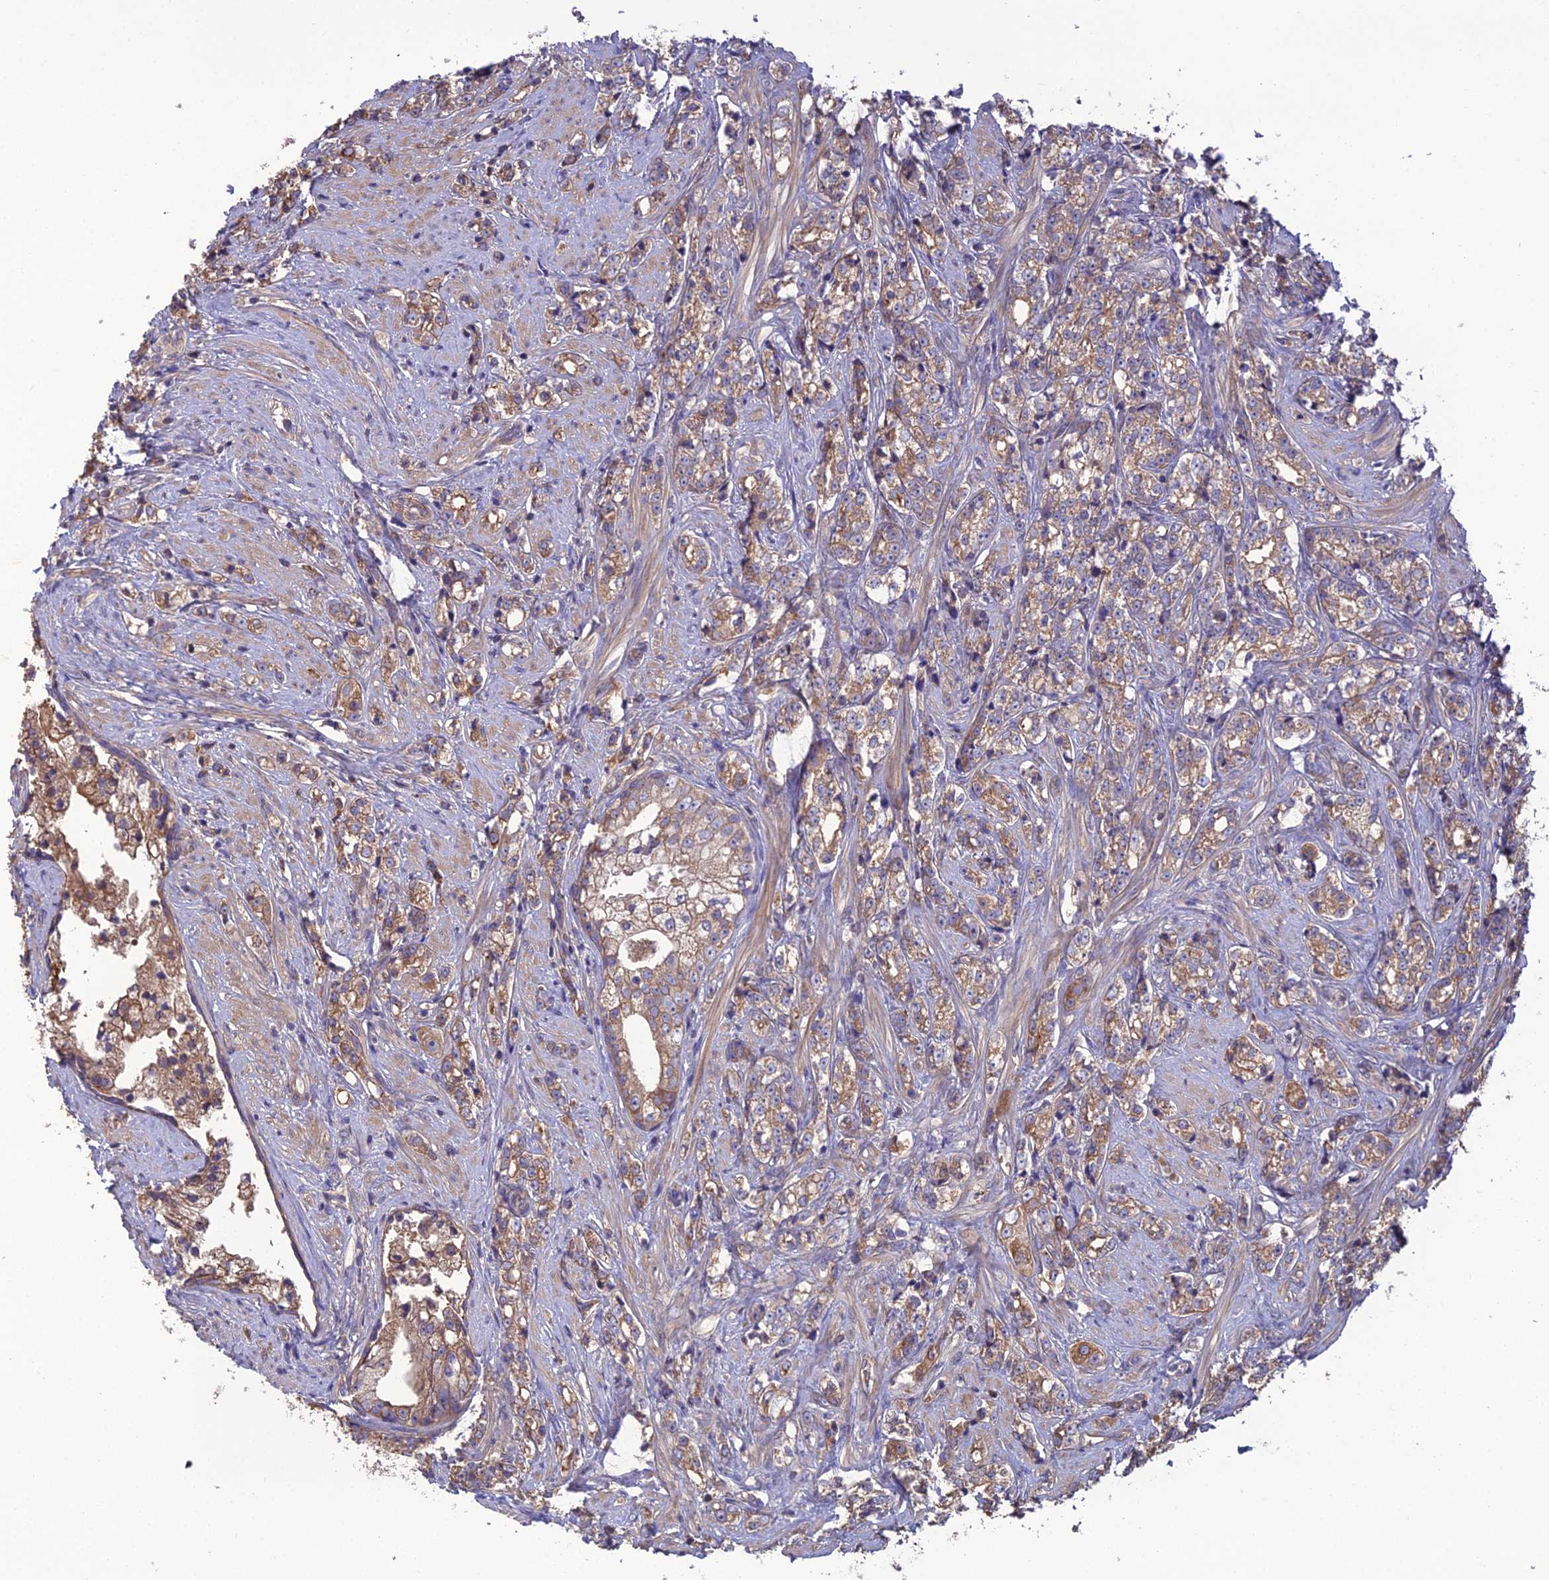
{"staining": {"intensity": "moderate", "quantity": "<25%", "location": "cytoplasmic/membranous"}, "tissue": "prostate cancer", "cell_type": "Tumor cells", "image_type": "cancer", "snomed": [{"axis": "morphology", "description": "Adenocarcinoma, High grade"}, {"axis": "topography", "description": "Prostate"}], "caption": "A brown stain labels moderate cytoplasmic/membranous expression of a protein in prostate cancer (high-grade adenocarcinoma) tumor cells.", "gene": "GALR2", "patient": {"sex": "male", "age": 69}}